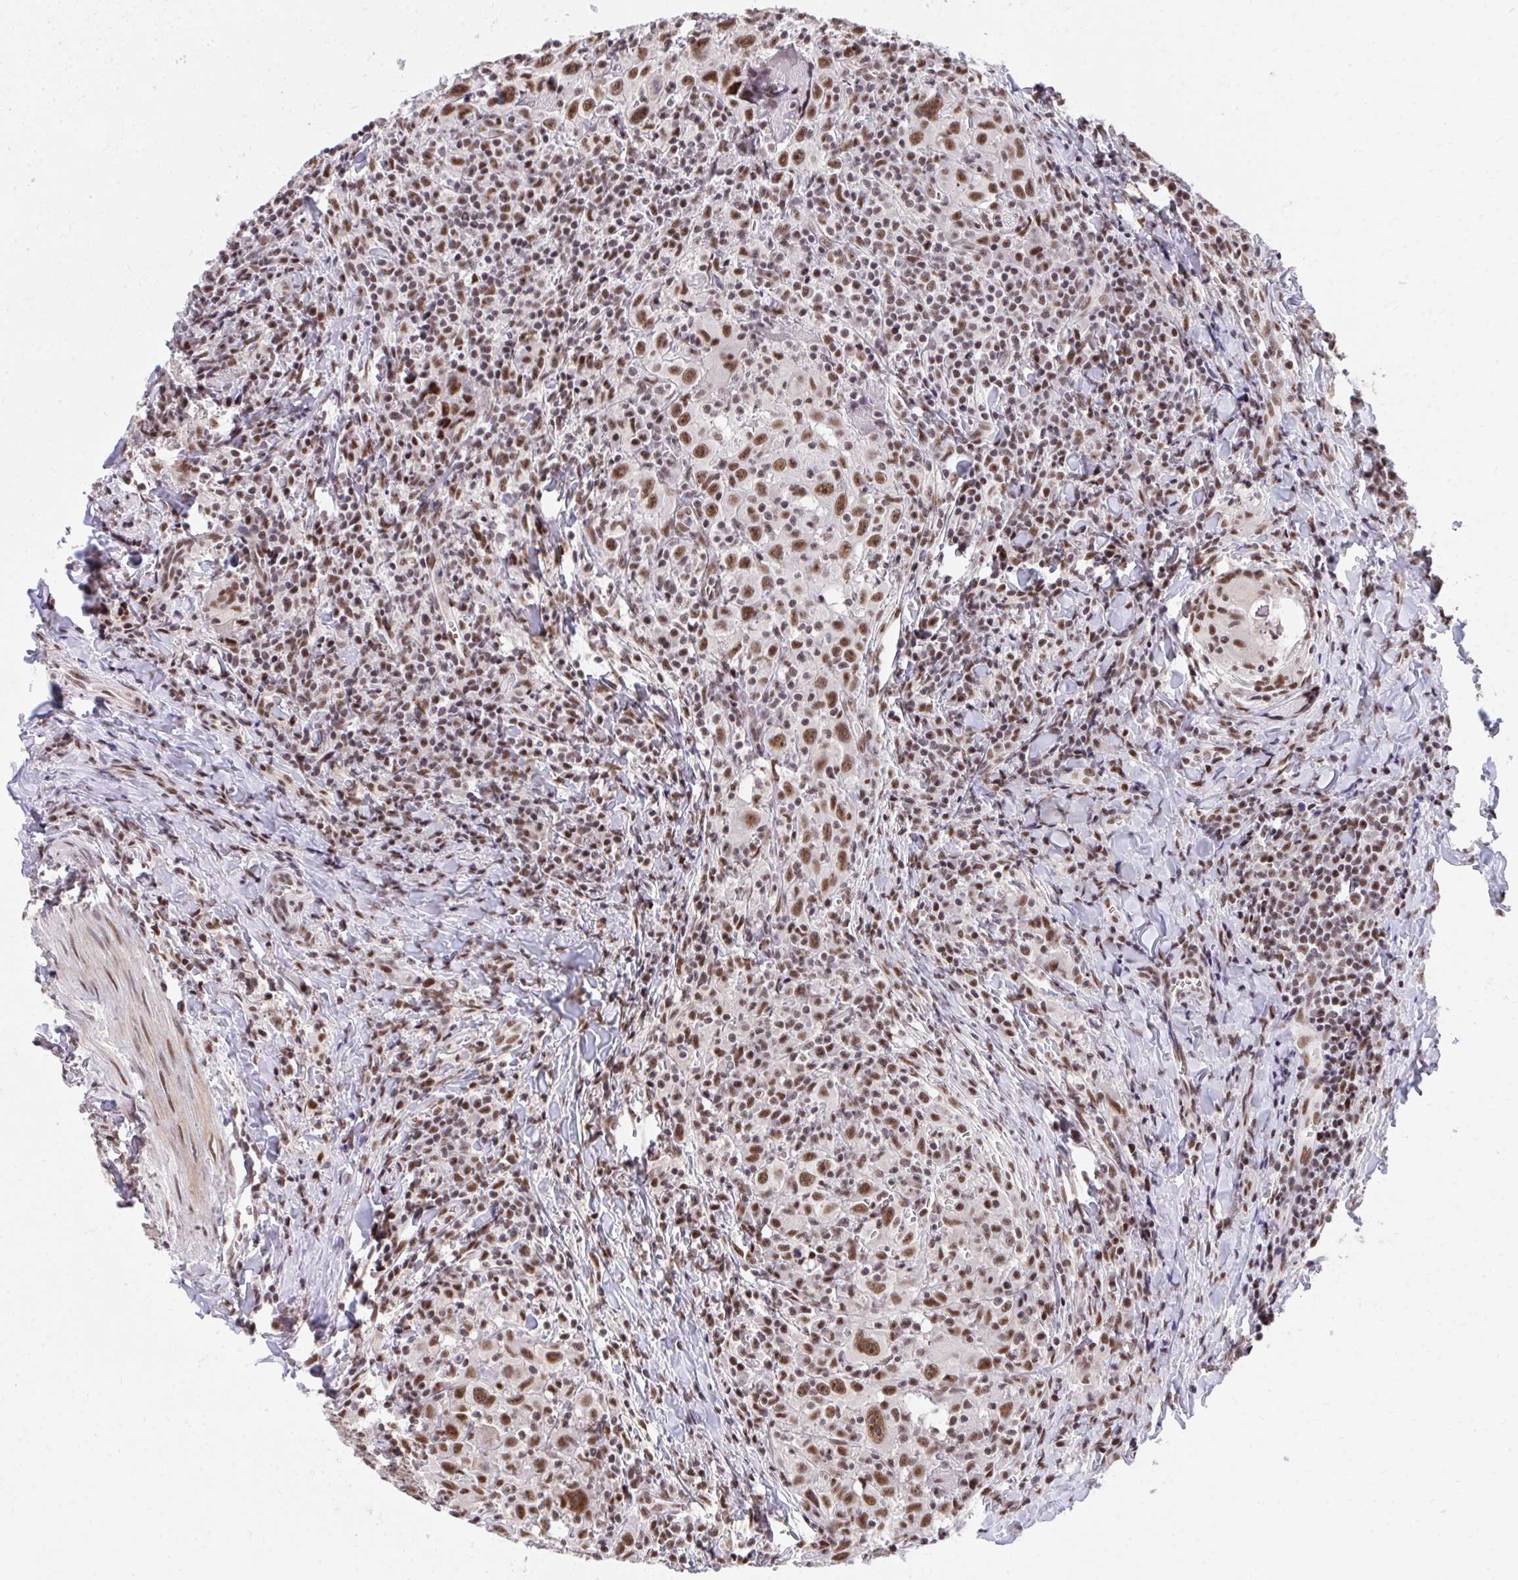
{"staining": {"intensity": "moderate", "quantity": ">75%", "location": "nuclear"}, "tissue": "head and neck cancer", "cell_type": "Tumor cells", "image_type": "cancer", "snomed": [{"axis": "morphology", "description": "Squamous cell carcinoma, NOS"}, {"axis": "topography", "description": "Head-Neck"}], "caption": "Head and neck cancer (squamous cell carcinoma) tissue reveals moderate nuclear positivity in about >75% of tumor cells, visualized by immunohistochemistry.", "gene": "SYNE4", "patient": {"sex": "female", "age": 95}}